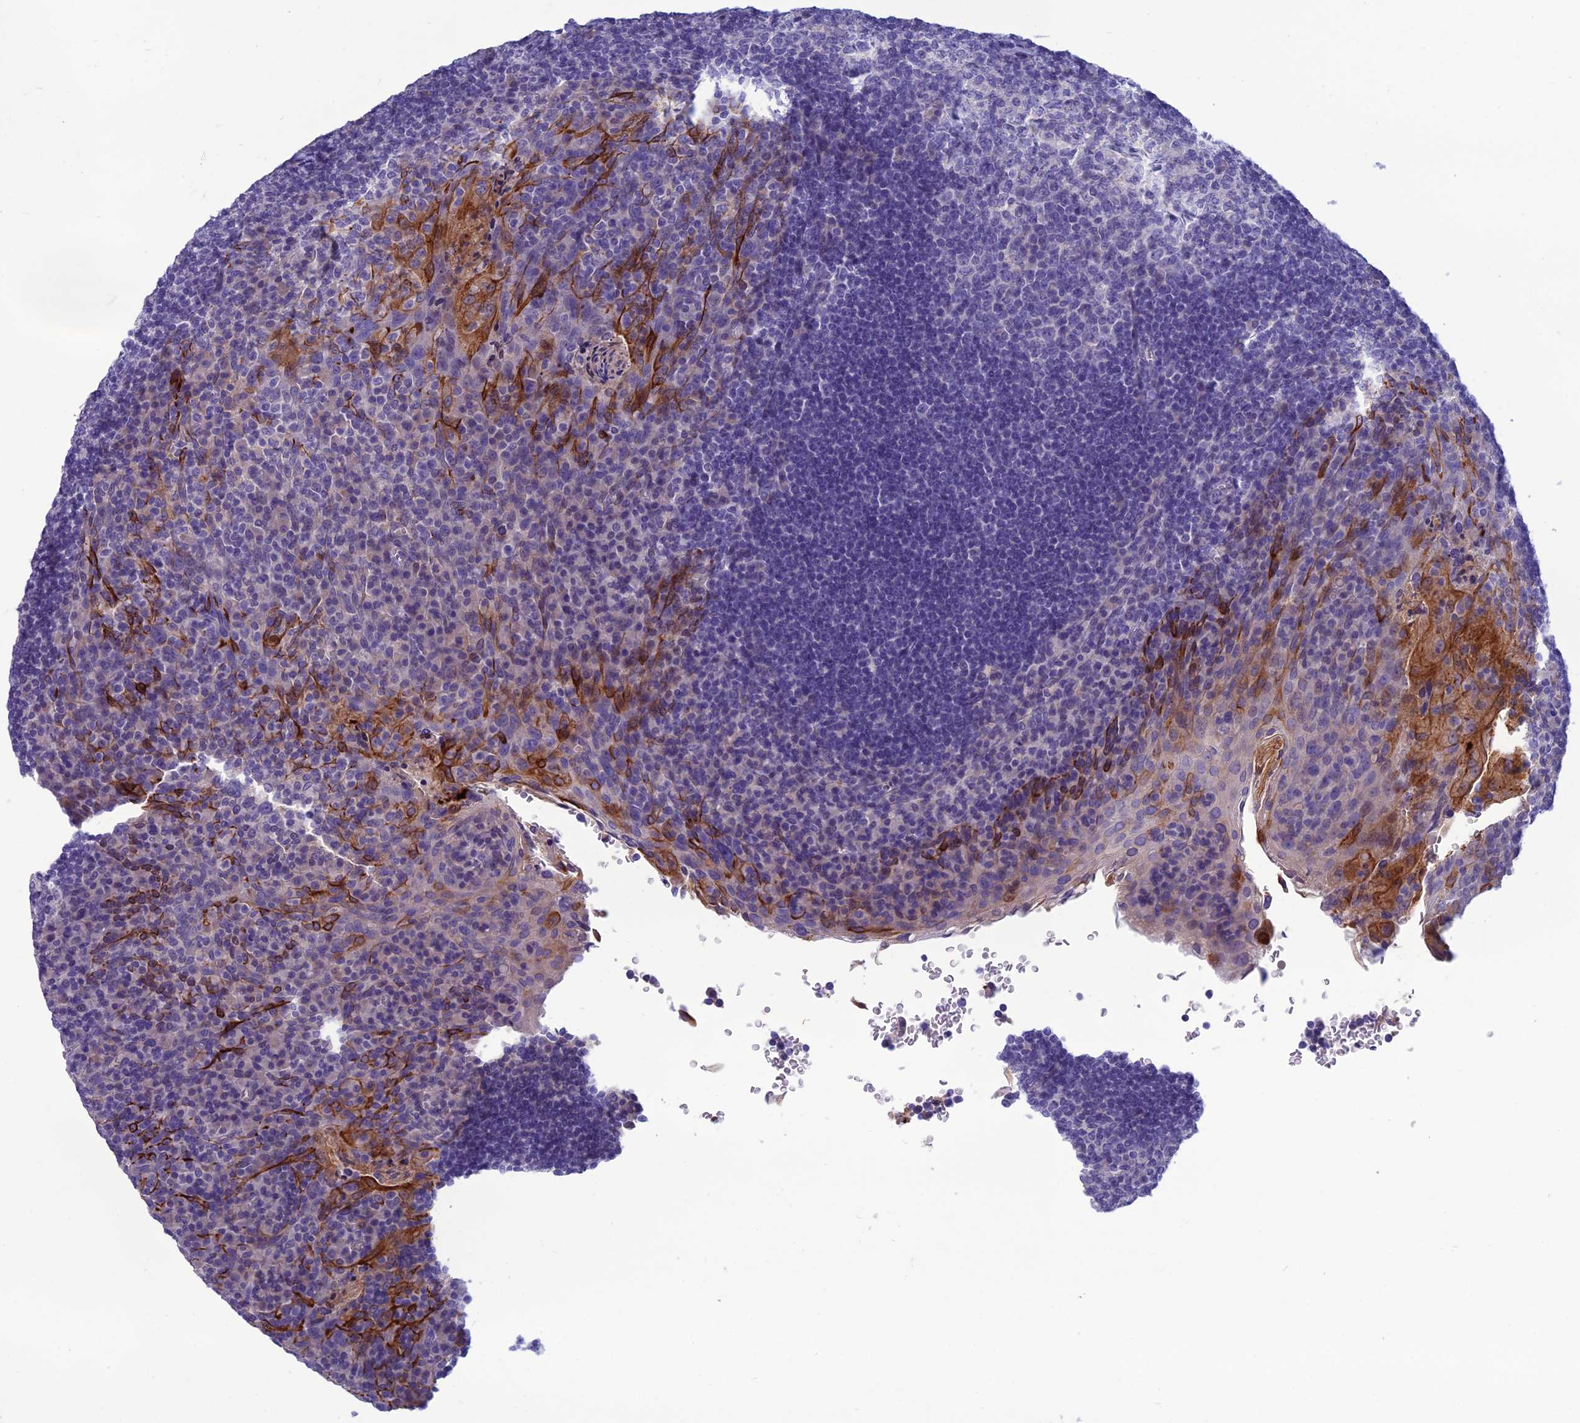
{"staining": {"intensity": "negative", "quantity": "none", "location": "none"}, "tissue": "tonsil", "cell_type": "Germinal center cells", "image_type": "normal", "snomed": [{"axis": "morphology", "description": "Normal tissue, NOS"}, {"axis": "topography", "description": "Tonsil"}], "caption": "Immunohistochemical staining of normal tonsil shows no significant staining in germinal center cells. Nuclei are stained in blue.", "gene": "SPTLC3", "patient": {"sex": "male", "age": 17}}